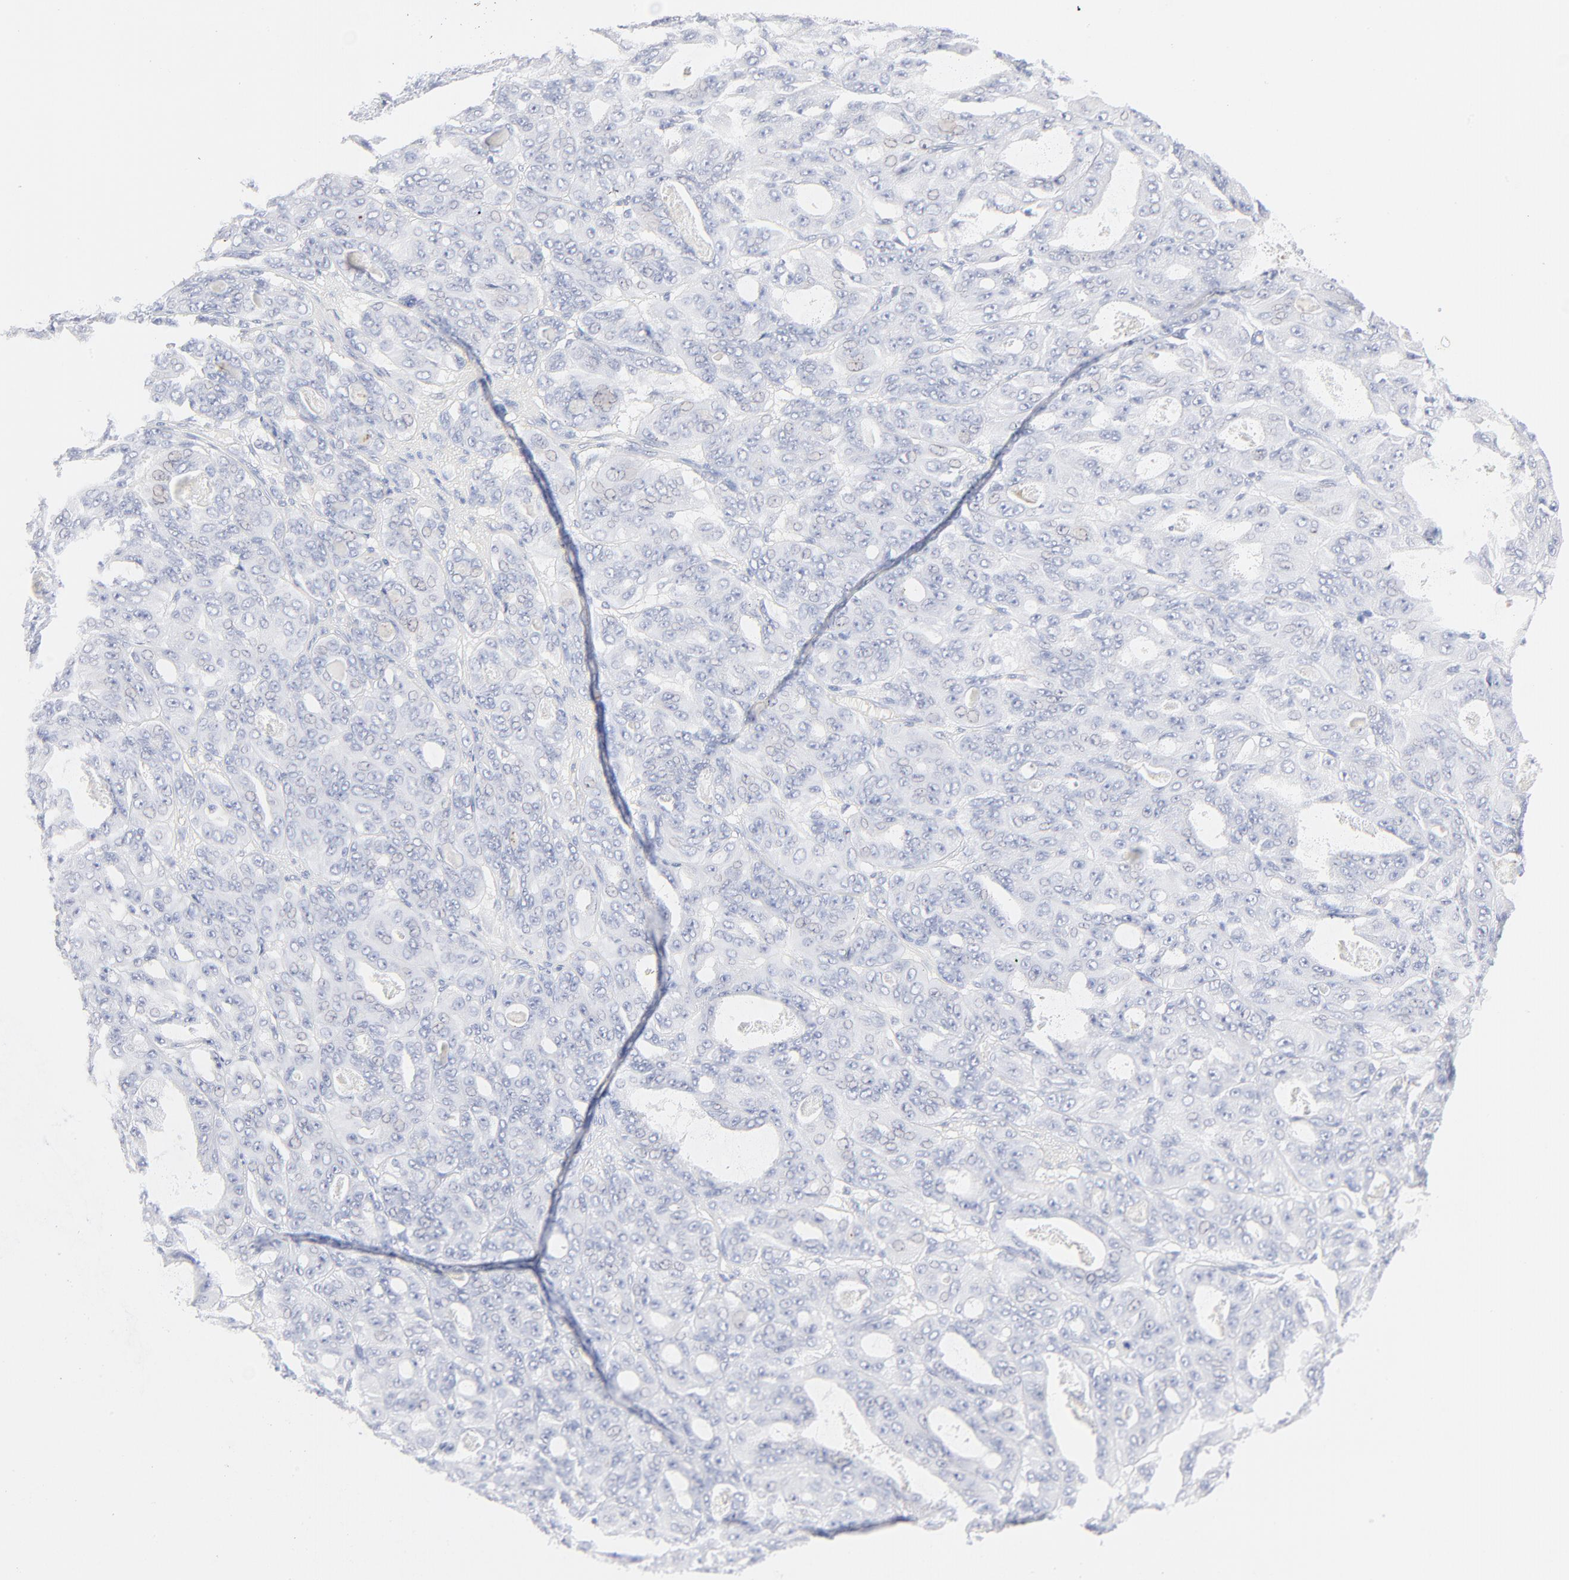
{"staining": {"intensity": "negative", "quantity": "none", "location": "none"}, "tissue": "ovarian cancer", "cell_type": "Tumor cells", "image_type": "cancer", "snomed": [{"axis": "morphology", "description": "Carcinoma, endometroid"}, {"axis": "topography", "description": "Ovary"}], "caption": "An image of ovarian cancer (endometroid carcinoma) stained for a protein shows no brown staining in tumor cells. Brightfield microscopy of immunohistochemistry (IHC) stained with DAB (3,3'-diaminobenzidine) (brown) and hematoxylin (blue), captured at high magnification.", "gene": "ONECUT1", "patient": {"sex": "female", "age": 61}}